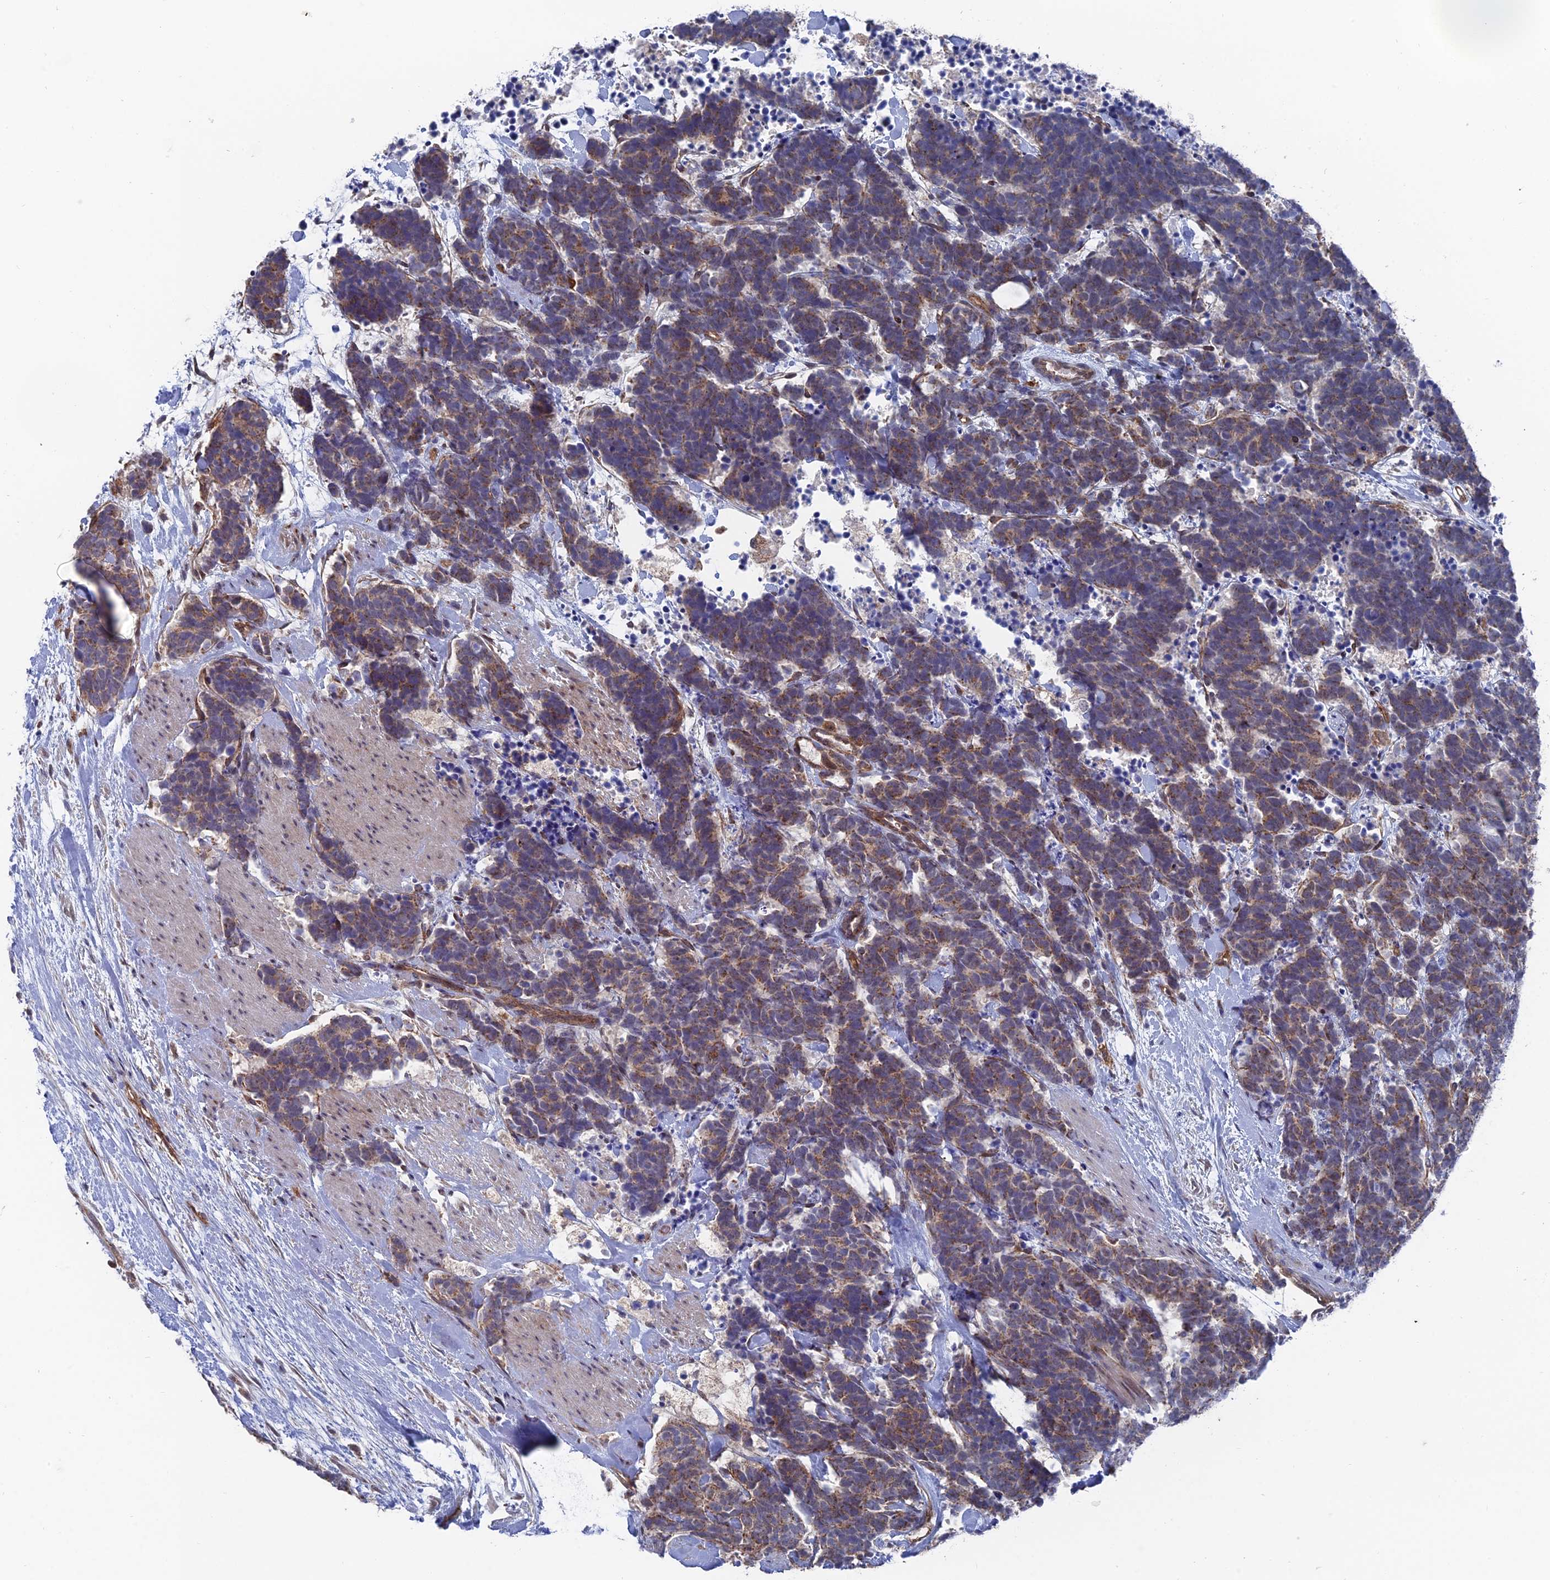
{"staining": {"intensity": "moderate", "quantity": "25%-75%", "location": "cytoplasmic/membranous"}, "tissue": "carcinoid", "cell_type": "Tumor cells", "image_type": "cancer", "snomed": [{"axis": "morphology", "description": "Carcinoma, NOS"}, {"axis": "morphology", "description": "Carcinoid, malignant, NOS"}, {"axis": "topography", "description": "Prostate"}], "caption": "Immunohistochemistry of human carcinoid (malignant) shows medium levels of moderate cytoplasmic/membranous positivity in approximately 25%-75% of tumor cells. (IHC, brightfield microscopy, high magnification).", "gene": "UNC5D", "patient": {"sex": "male", "age": 57}}